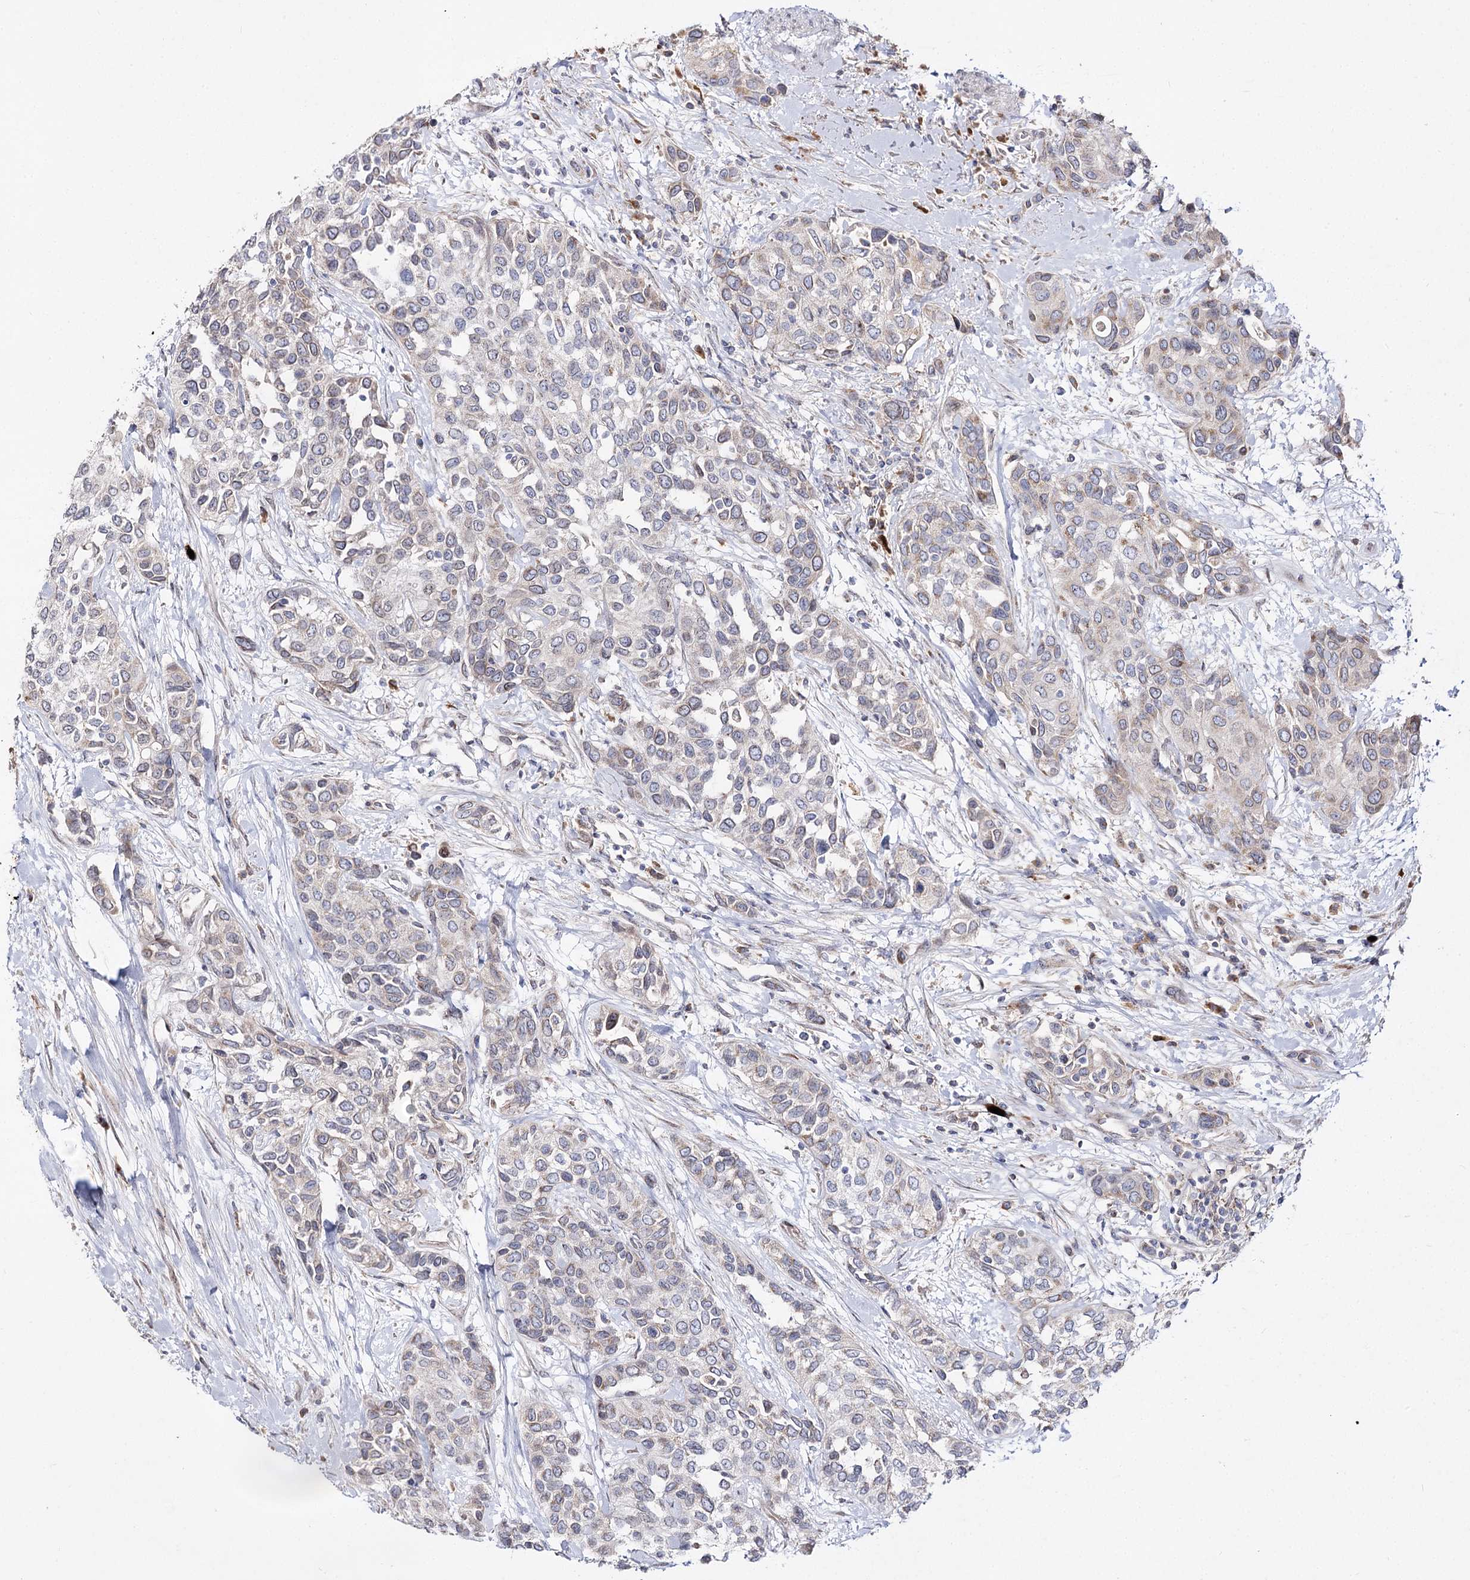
{"staining": {"intensity": "weak", "quantity": "<25%", "location": "cytoplasmic/membranous"}, "tissue": "urothelial cancer", "cell_type": "Tumor cells", "image_type": "cancer", "snomed": [{"axis": "morphology", "description": "Normal tissue, NOS"}, {"axis": "morphology", "description": "Urothelial carcinoma, High grade"}, {"axis": "topography", "description": "Vascular tissue"}, {"axis": "topography", "description": "Urinary bladder"}], "caption": "A micrograph of human urothelial carcinoma (high-grade) is negative for staining in tumor cells. Nuclei are stained in blue.", "gene": "C11orf80", "patient": {"sex": "female", "age": 56}}